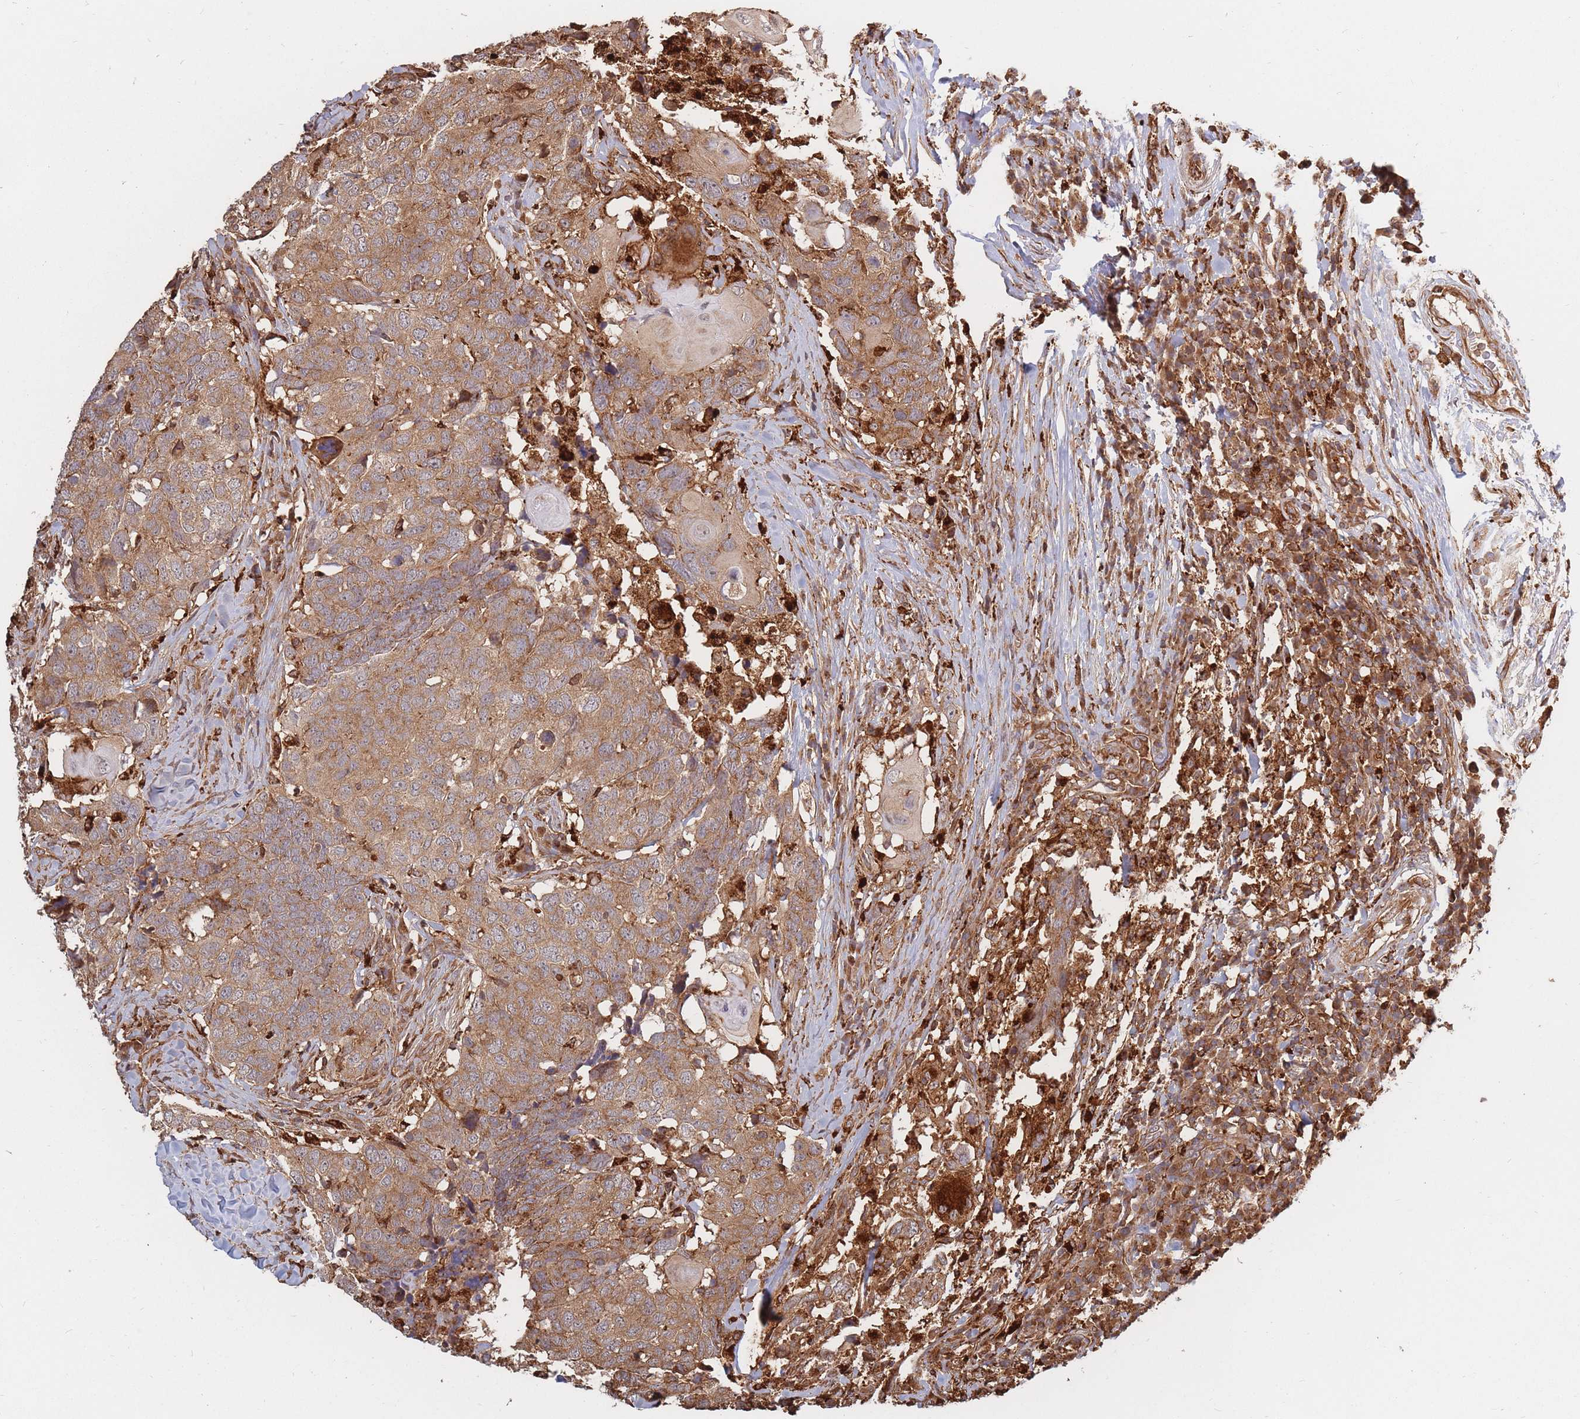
{"staining": {"intensity": "moderate", "quantity": ">75%", "location": "cytoplasmic/membranous"}, "tissue": "head and neck cancer", "cell_type": "Tumor cells", "image_type": "cancer", "snomed": [{"axis": "morphology", "description": "Normal tissue, NOS"}, {"axis": "morphology", "description": "Squamous cell carcinoma, NOS"}, {"axis": "topography", "description": "Skeletal muscle"}, {"axis": "topography", "description": "Vascular tissue"}, {"axis": "topography", "description": "Peripheral nerve tissue"}, {"axis": "topography", "description": "Head-Neck"}], "caption": "Immunohistochemical staining of head and neck squamous cell carcinoma displays moderate cytoplasmic/membranous protein staining in approximately >75% of tumor cells.", "gene": "RASSF2", "patient": {"sex": "male", "age": 66}}